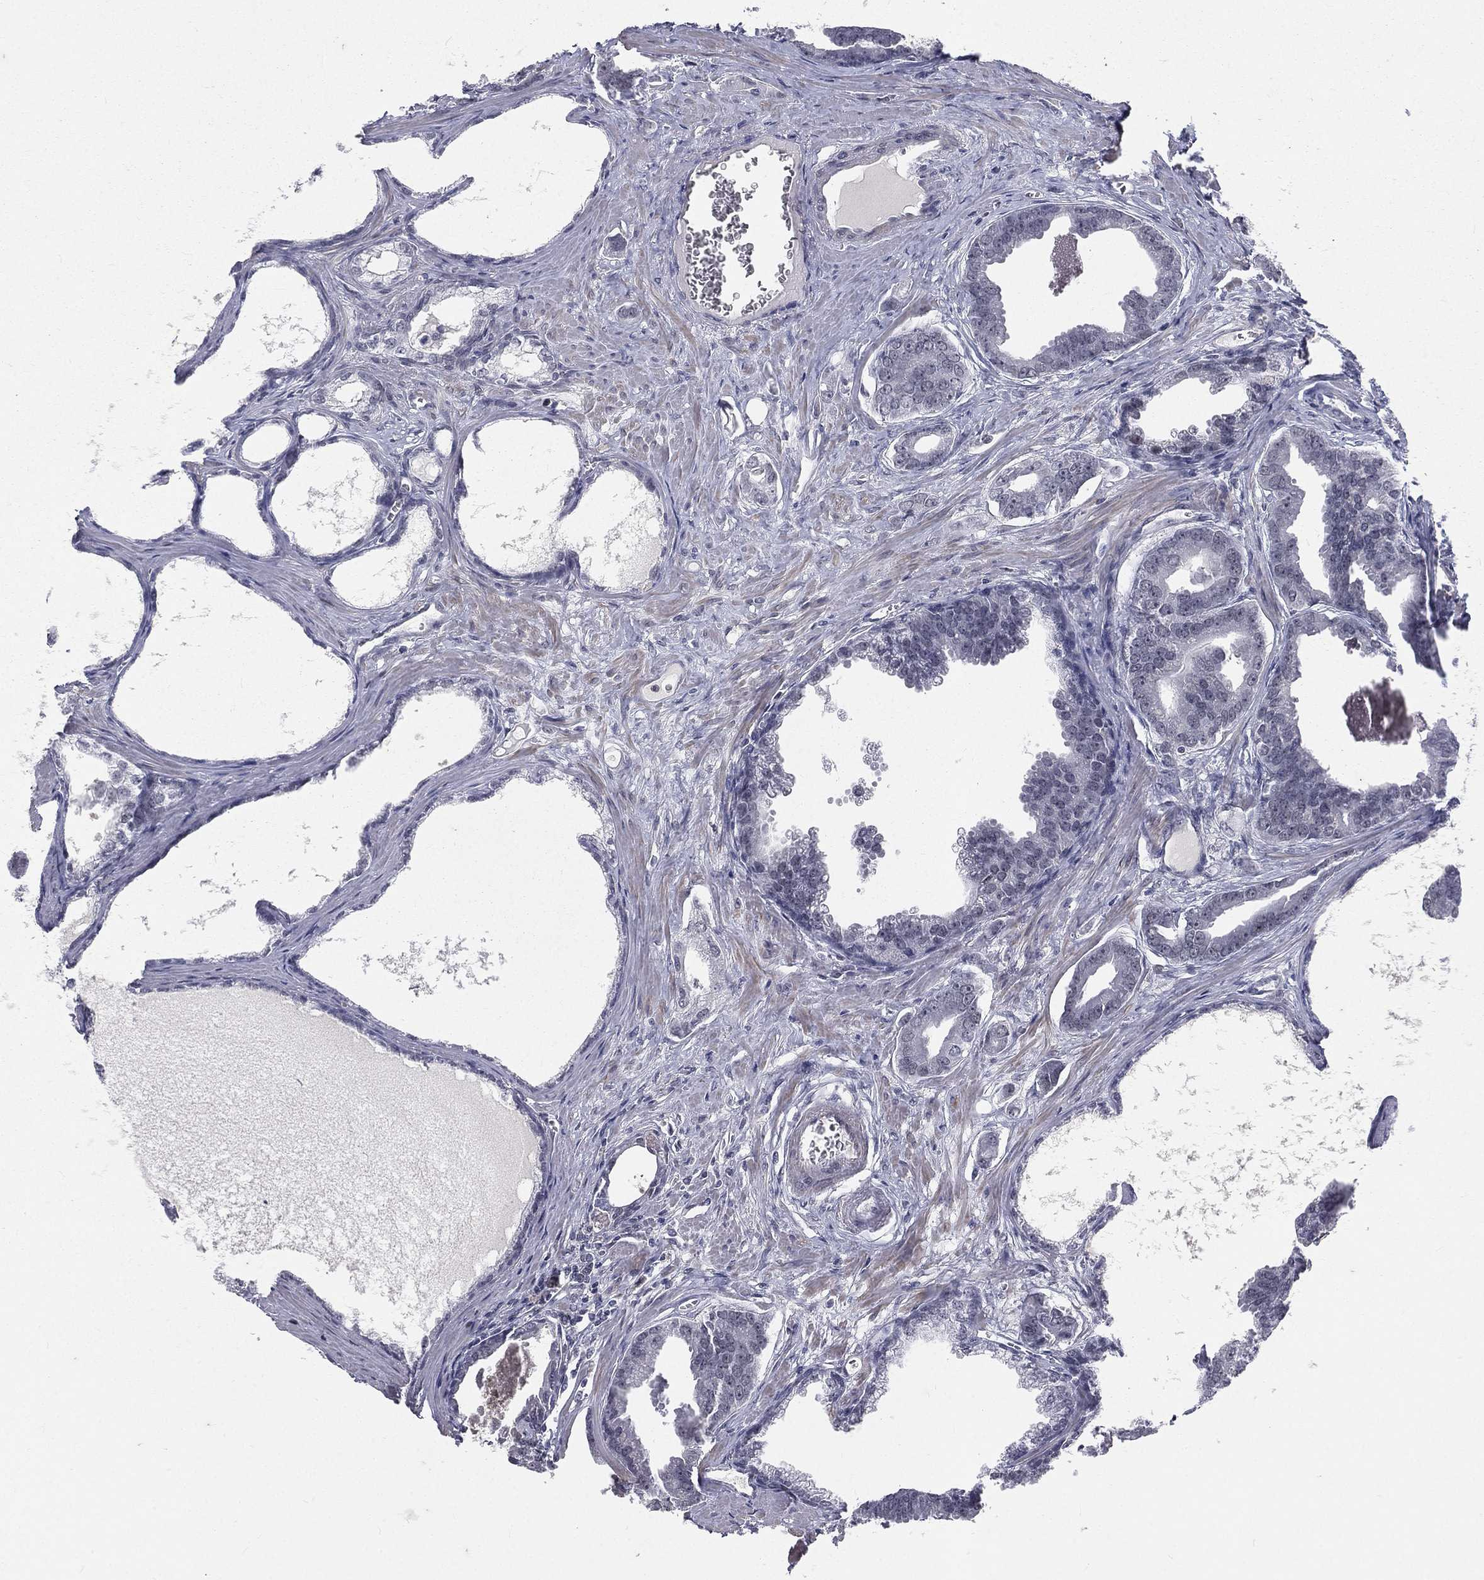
{"staining": {"intensity": "negative", "quantity": "none", "location": "none"}, "tissue": "prostate cancer", "cell_type": "Tumor cells", "image_type": "cancer", "snomed": [{"axis": "morphology", "description": "Adenocarcinoma, NOS"}, {"axis": "topography", "description": "Prostate"}], "caption": "High magnification brightfield microscopy of prostate cancer (adenocarcinoma) stained with DAB (3,3'-diaminobenzidine) (brown) and counterstained with hematoxylin (blue): tumor cells show no significant staining. Nuclei are stained in blue.", "gene": "MORC2", "patient": {"sex": "male", "age": 66}}